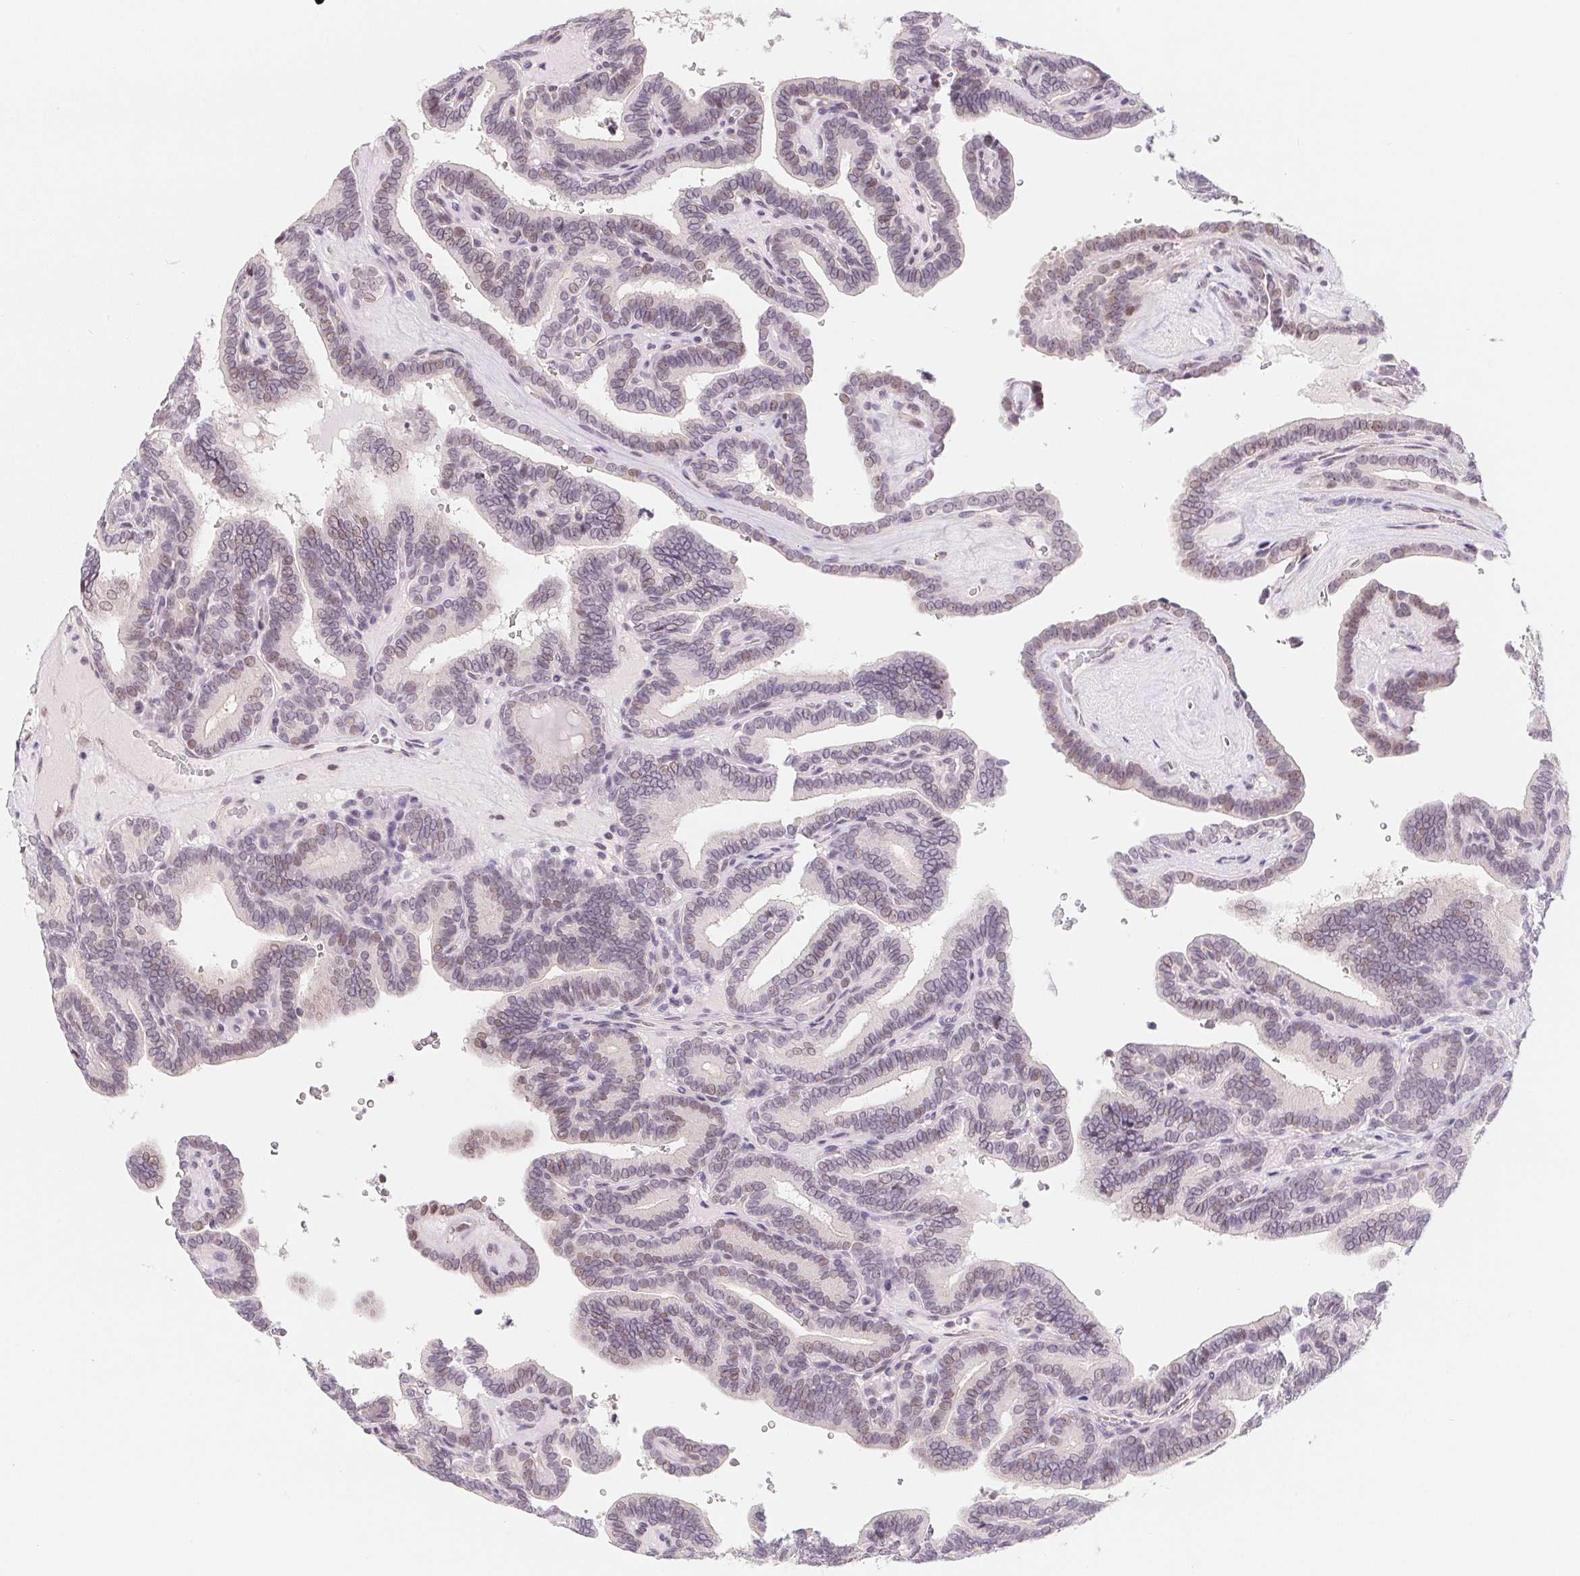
{"staining": {"intensity": "moderate", "quantity": "<25%", "location": "nuclear"}, "tissue": "thyroid cancer", "cell_type": "Tumor cells", "image_type": "cancer", "snomed": [{"axis": "morphology", "description": "Papillary adenocarcinoma, NOS"}, {"axis": "topography", "description": "Thyroid gland"}], "caption": "Tumor cells show moderate nuclear positivity in approximately <25% of cells in papillary adenocarcinoma (thyroid). The protein is shown in brown color, while the nuclei are stained blue.", "gene": "LCA5L", "patient": {"sex": "female", "age": 21}}